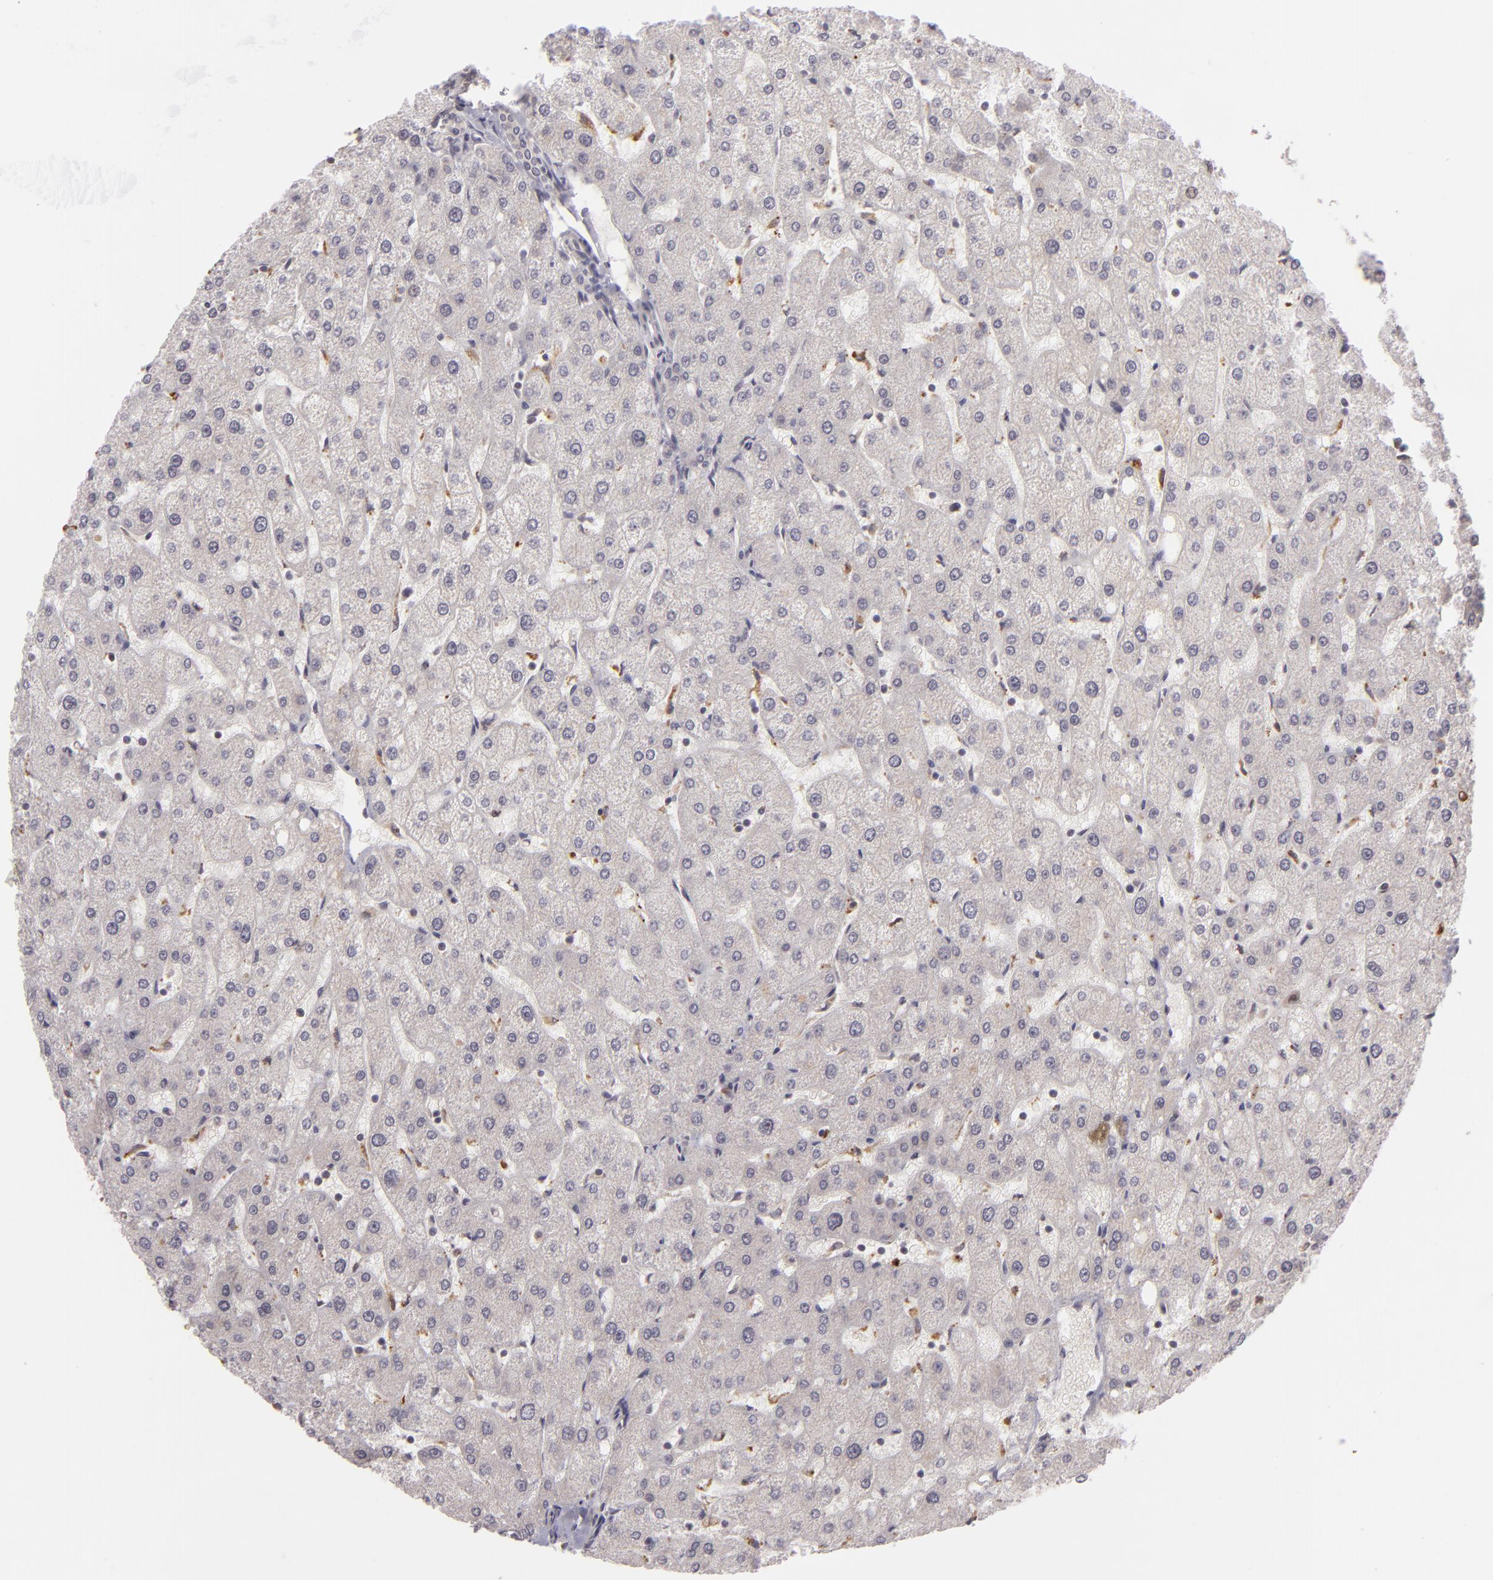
{"staining": {"intensity": "negative", "quantity": "none", "location": "none"}, "tissue": "liver", "cell_type": "Cholangiocytes", "image_type": "normal", "snomed": [{"axis": "morphology", "description": "Normal tissue, NOS"}, {"axis": "topography", "description": "Liver"}], "caption": "High power microscopy image of an IHC photomicrograph of benign liver, revealing no significant positivity in cholangiocytes. (DAB (3,3'-diaminobenzidine) IHC with hematoxylin counter stain).", "gene": "AKAP6", "patient": {"sex": "male", "age": 67}}